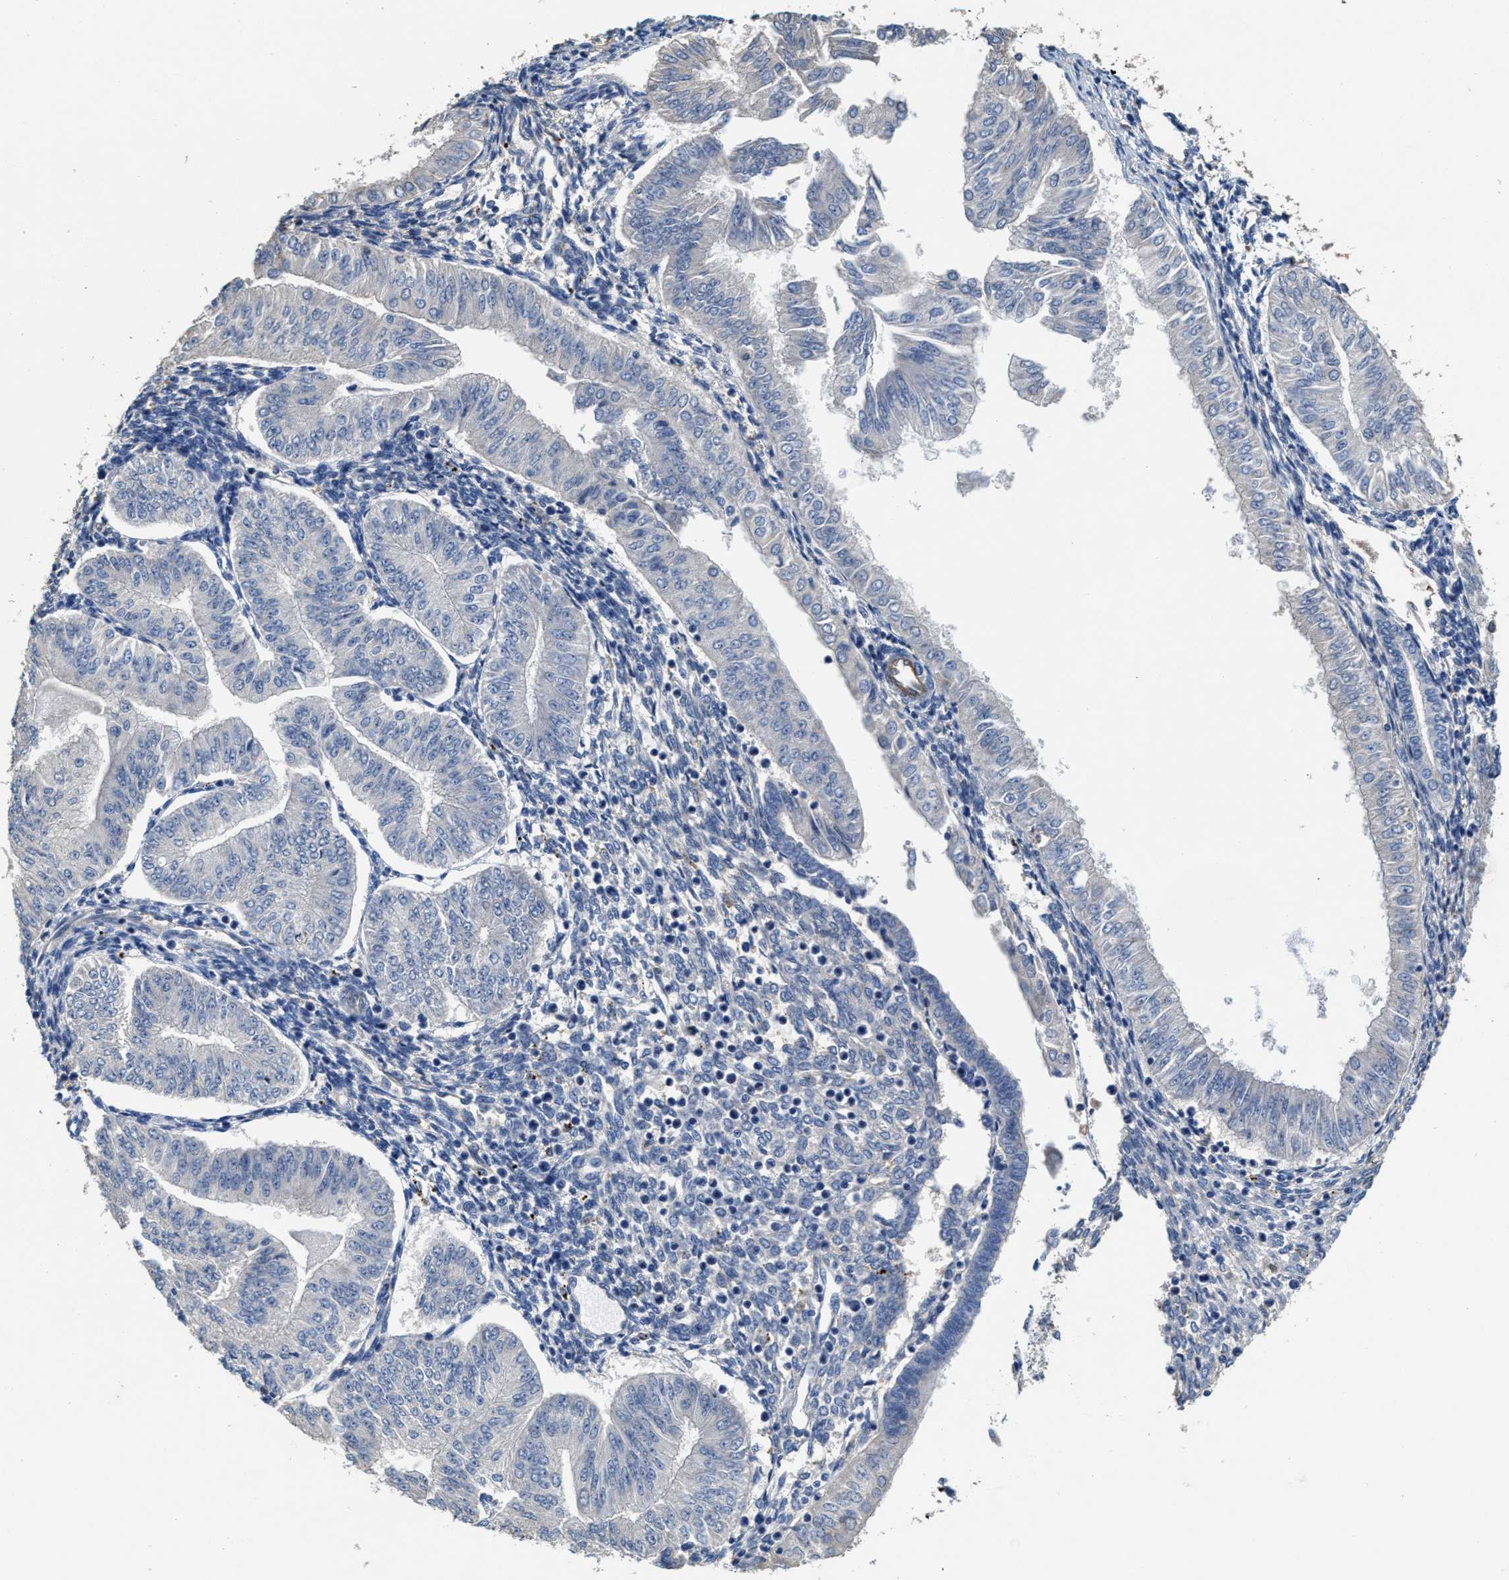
{"staining": {"intensity": "negative", "quantity": "none", "location": "none"}, "tissue": "endometrial cancer", "cell_type": "Tumor cells", "image_type": "cancer", "snomed": [{"axis": "morphology", "description": "Normal tissue, NOS"}, {"axis": "morphology", "description": "Adenocarcinoma, NOS"}, {"axis": "topography", "description": "Endometrium"}], "caption": "IHC of human endometrial cancer displays no staining in tumor cells.", "gene": "PEG10", "patient": {"sex": "female", "age": 53}}